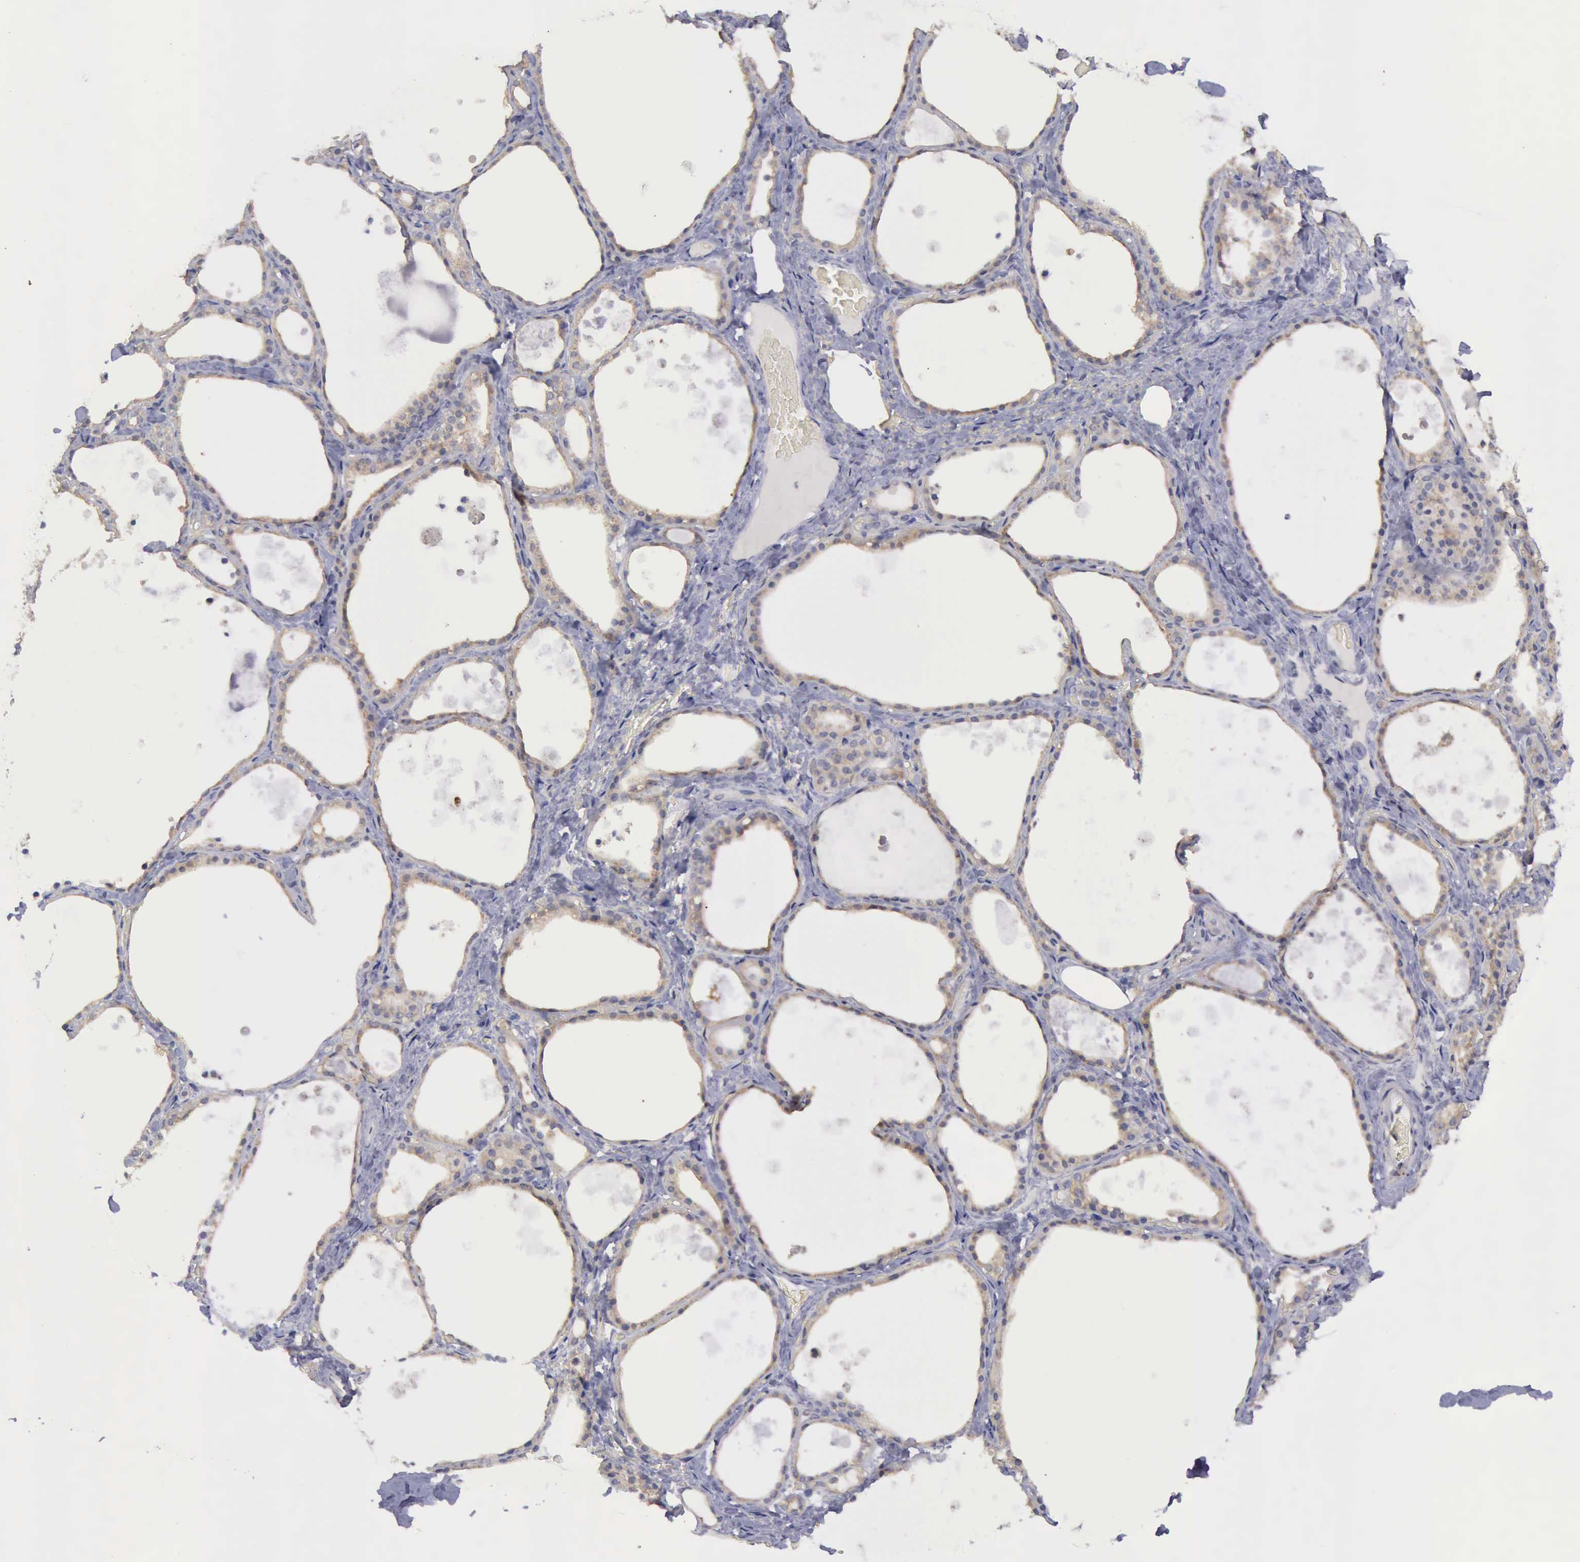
{"staining": {"intensity": "weak", "quantity": "25%-75%", "location": "cytoplasmic/membranous"}, "tissue": "thyroid gland", "cell_type": "Glandular cells", "image_type": "normal", "snomed": [{"axis": "morphology", "description": "Normal tissue, NOS"}, {"axis": "topography", "description": "Thyroid gland"}], "caption": "The histopathology image shows staining of normal thyroid gland, revealing weak cytoplasmic/membranous protein positivity (brown color) within glandular cells.", "gene": "PHKA1", "patient": {"sex": "male", "age": 61}}